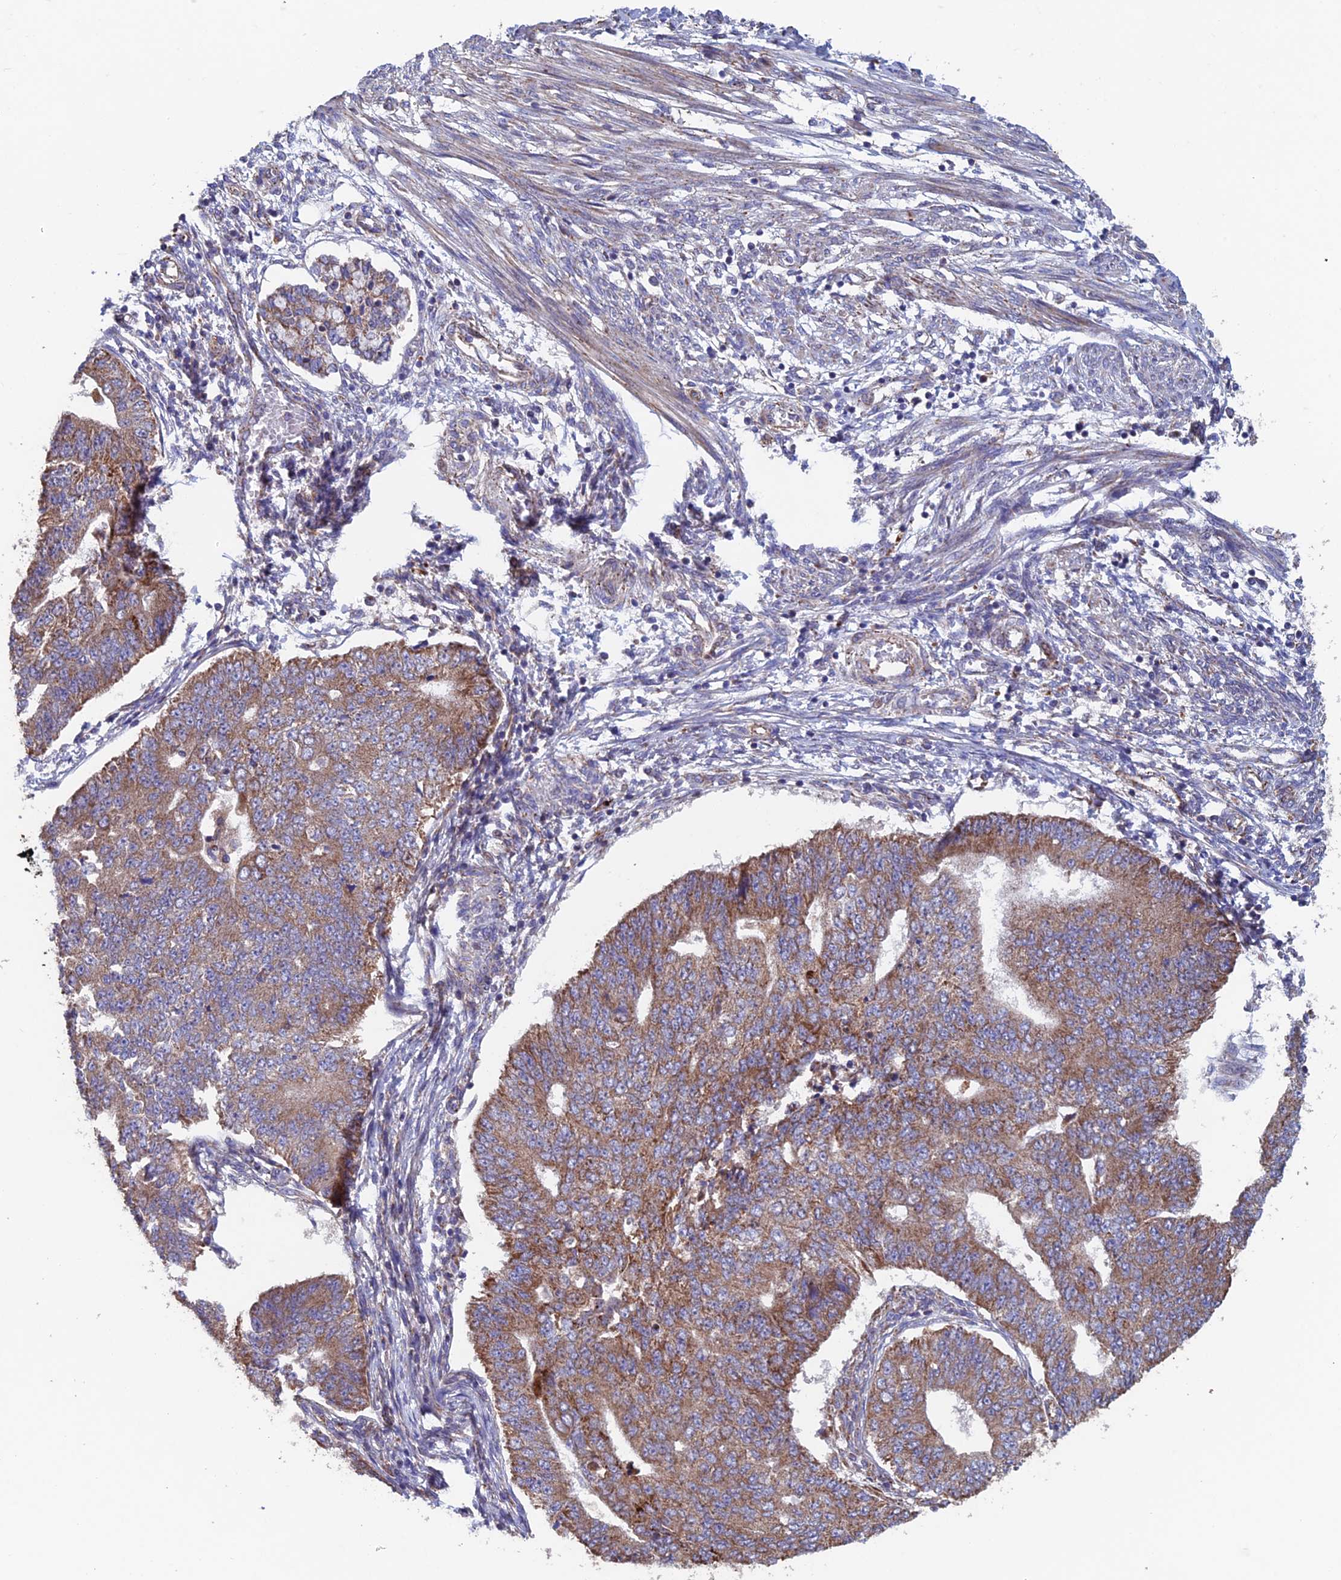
{"staining": {"intensity": "moderate", "quantity": ">75%", "location": "cytoplasmic/membranous"}, "tissue": "endometrial cancer", "cell_type": "Tumor cells", "image_type": "cancer", "snomed": [{"axis": "morphology", "description": "Adenocarcinoma, NOS"}, {"axis": "topography", "description": "Endometrium"}], "caption": "A medium amount of moderate cytoplasmic/membranous expression is present in approximately >75% of tumor cells in endometrial adenocarcinoma tissue. The staining is performed using DAB brown chromogen to label protein expression. The nuclei are counter-stained blue using hematoxylin.", "gene": "MRPL1", "patient": {"sex": "female", "age": 32}}